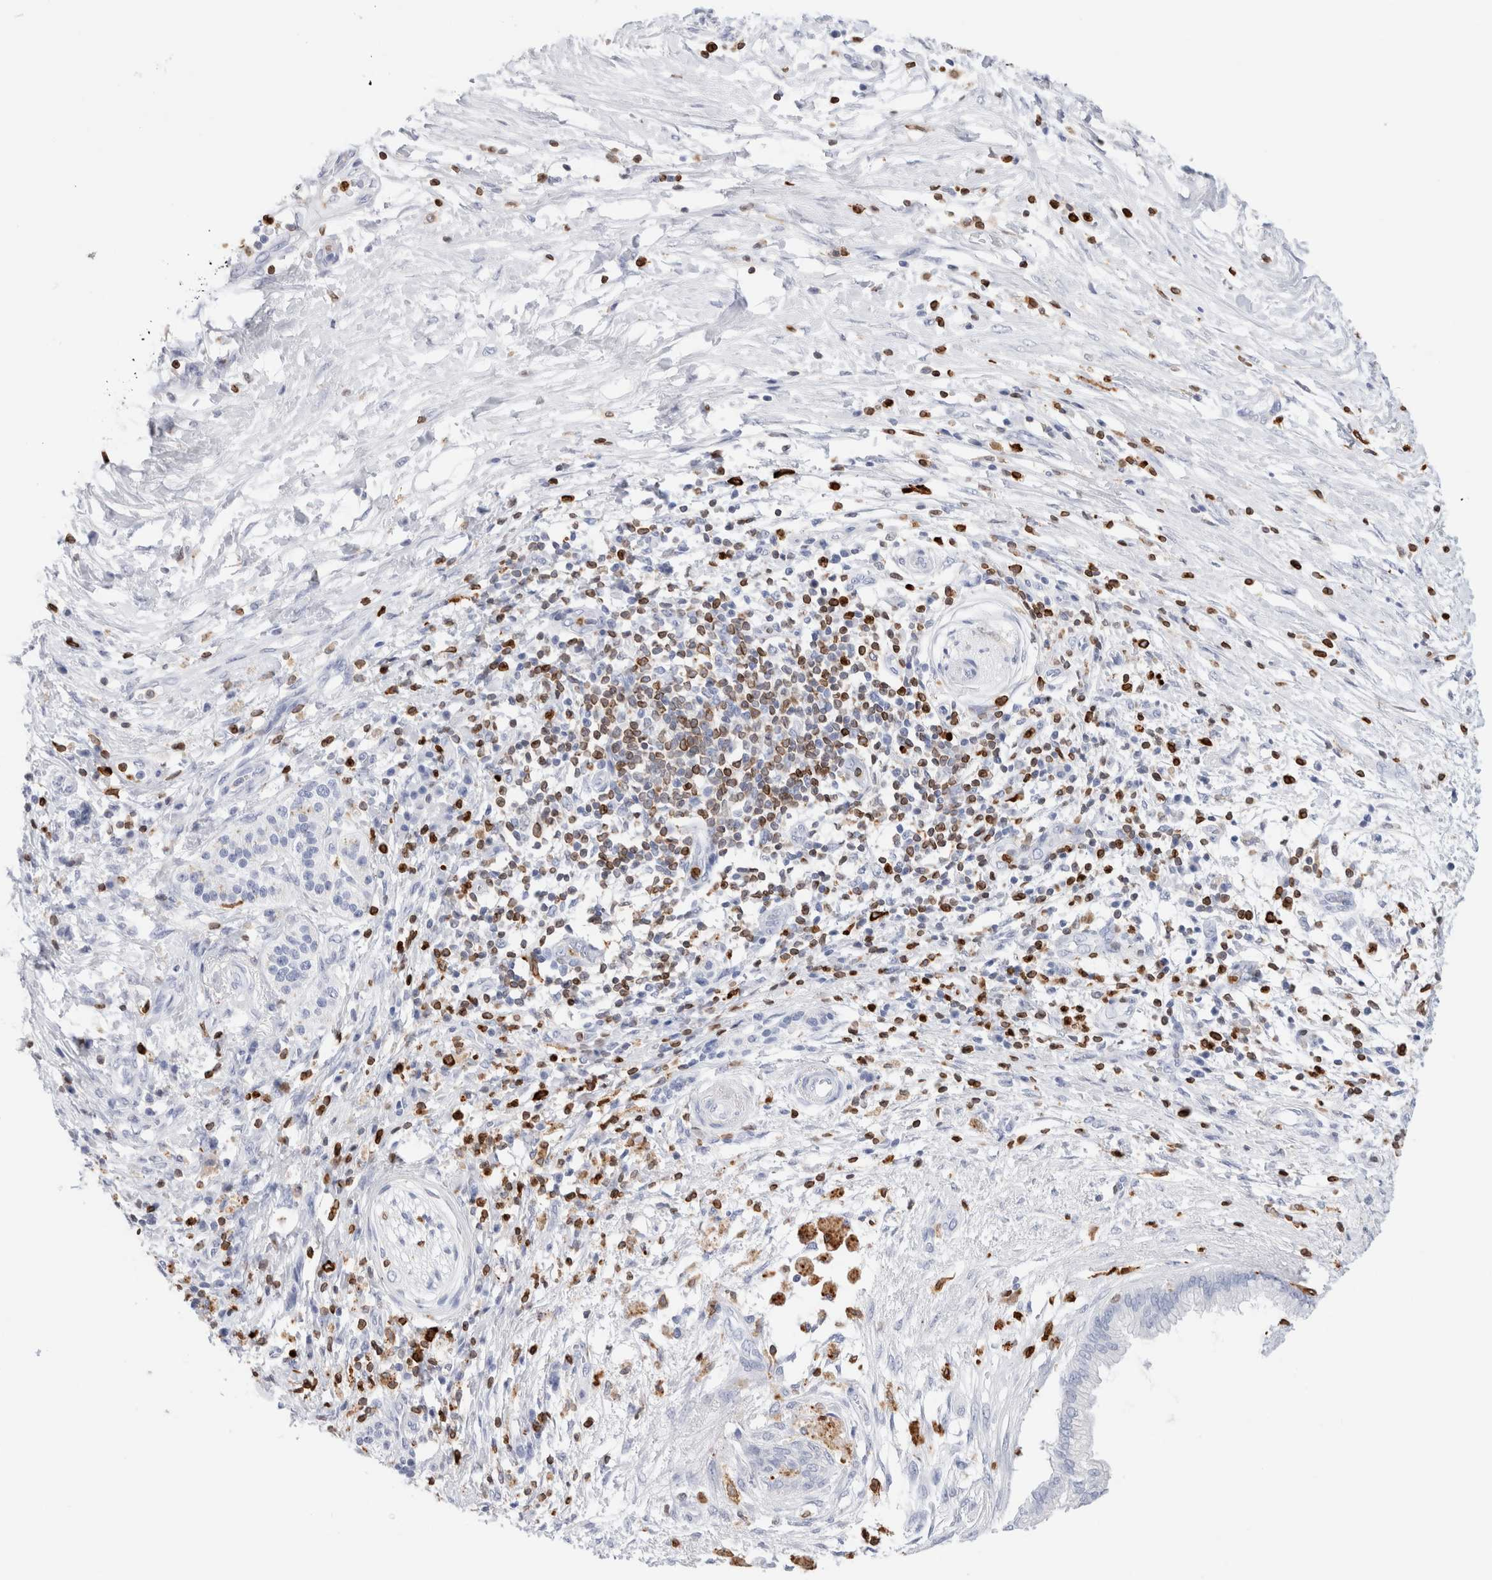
{"staining": {"intensity": "negative", "quantity": "none", "location": "none"}, "tissue": "pancreatic cancer", "cell_type": "Tumor cells", "image_type": "cancer", "snomed": [{"axis": "morphology", "description": "Adenocarcinoma, NOS"}, {"axis": "topography", "description": "Pancreas"}], "caption": "Tumor cells are negative for protein expression in human adenocarcinoma (pancreatic).", "gene": "ALOX5AP", "patient": {"sex": "female", "age": 78}}